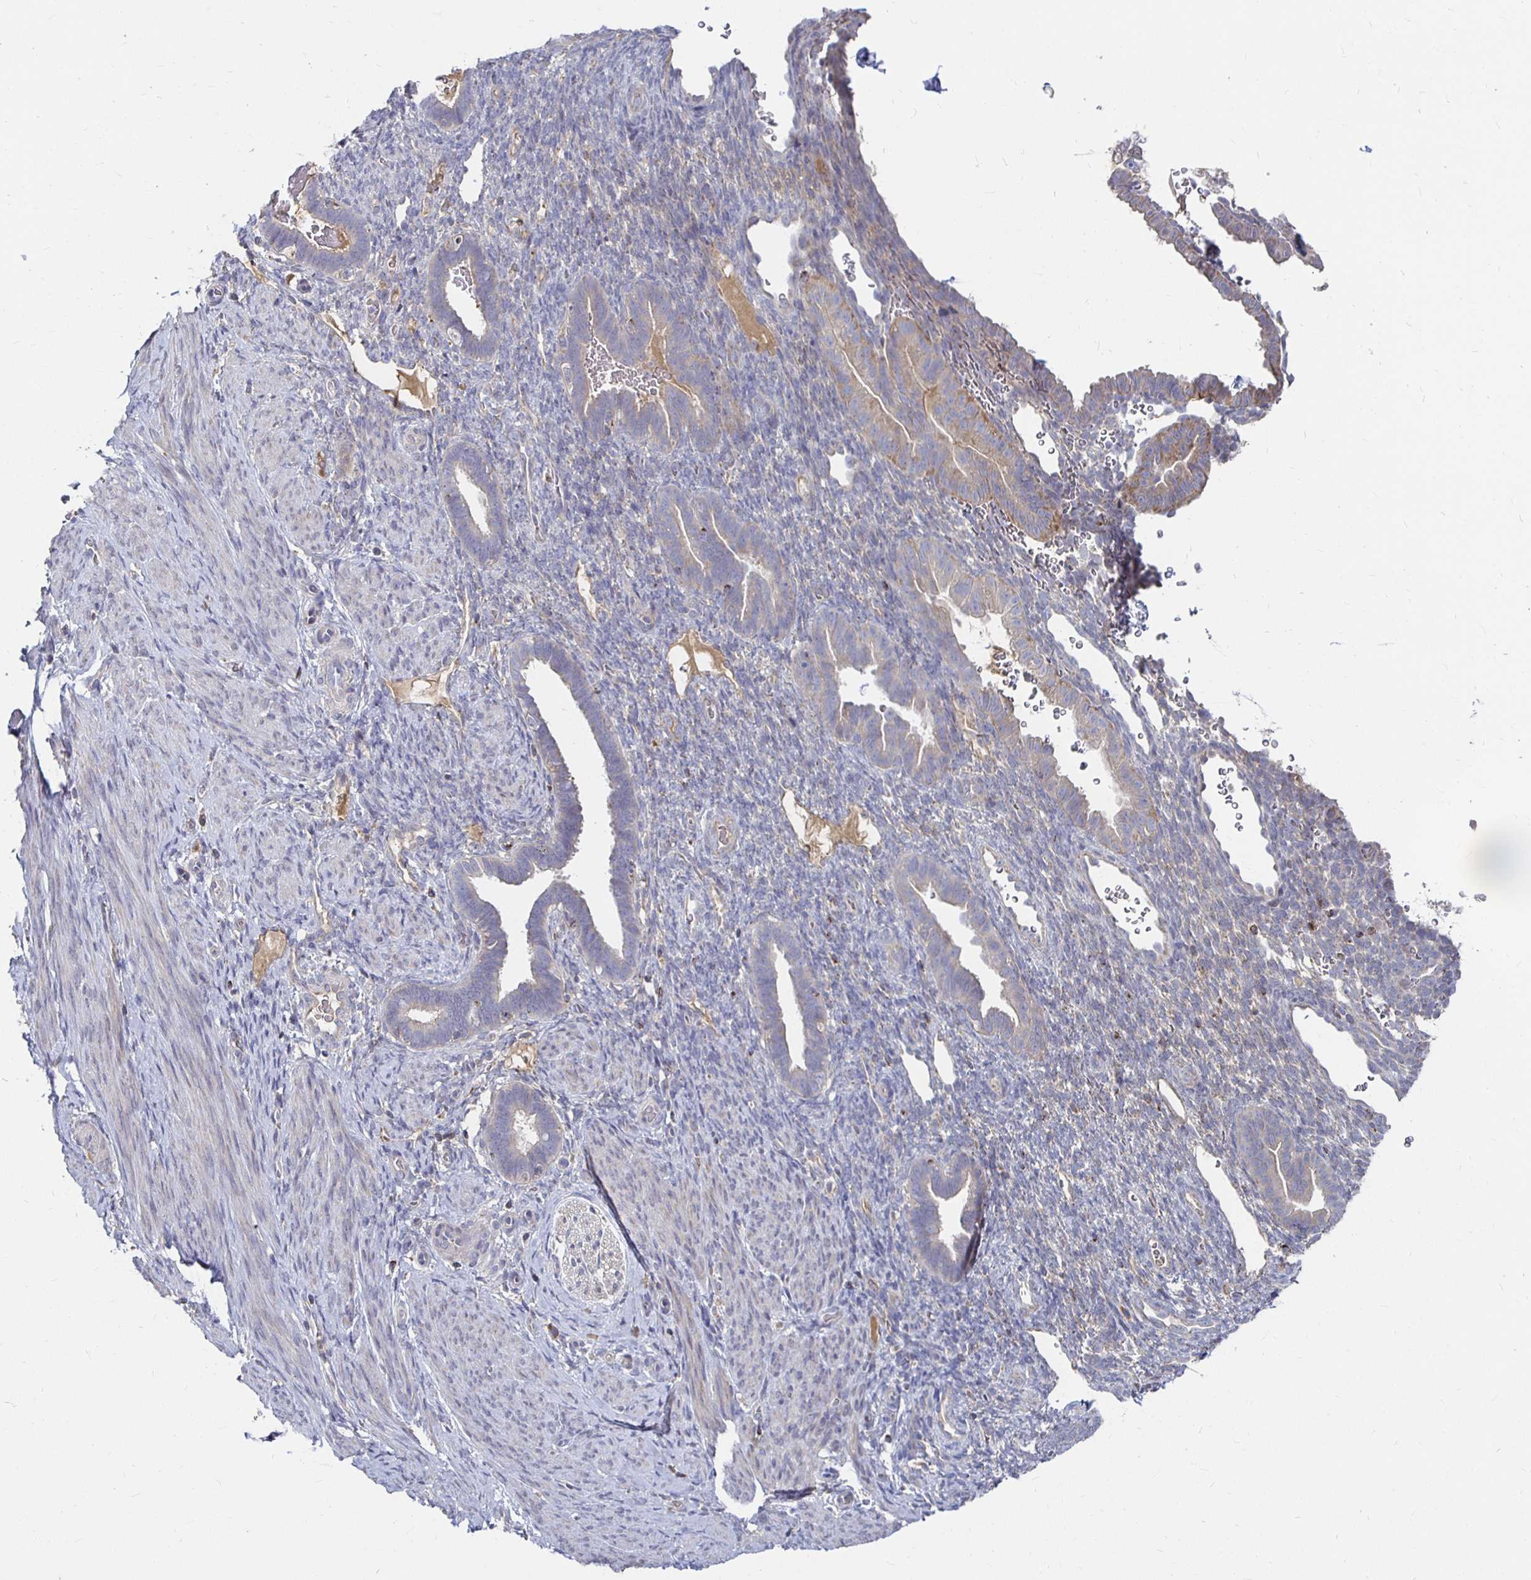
{"staining": {"intensity": "negative", "quantity": "none", "location": "none"}, "tissue": "endometrium", "cell_type": "Cells in endometrial stroma", "image_type": "normal", "snomed": [{"axis": "morphology", "description": "Normal tissue, NOS"}, {"axis": "topography", "description": "Endometrium"}], "caption": "This is an IHC image of benign human endometrium. There is no expression in cells in endometrial stroma.", "gene": "RNF144B", "patient": {"sex": "female", "age": 34}}